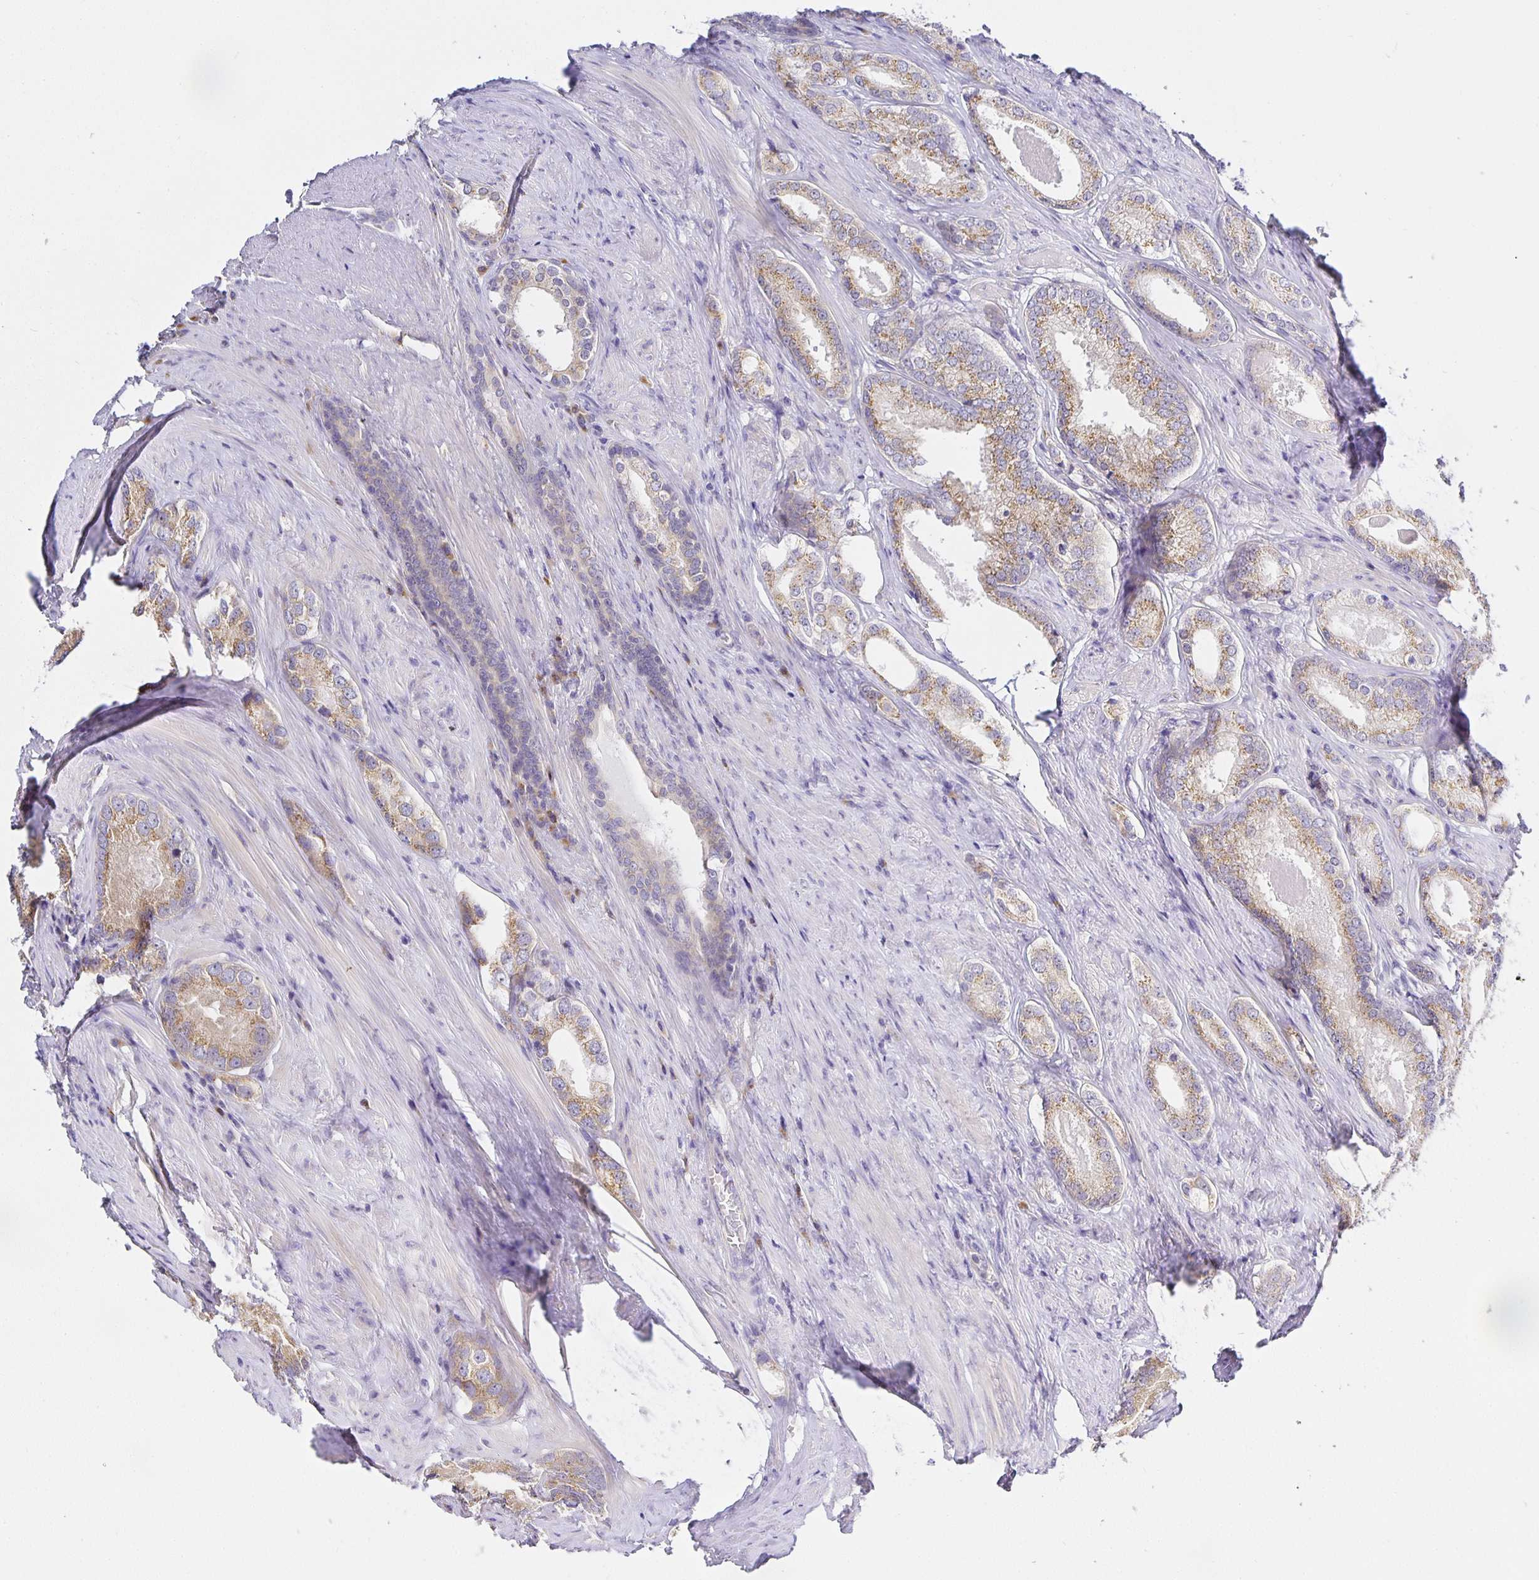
{"staining": {"intensity": "moderate", "quantity": ">75%", "location": "cytoplasmic/membranous"}, "tissue": "prostate cancer", "cell_type": "Tumor cells", "image_type": "cancer", "snomed": [{"axis": "morphology", "description": "Adenocarcinoma, NOS"}, {"axis": "morphology", "description": "Adenocarcinoma, Low grade"}, {"axis": "topography", "description": "Prostate"}], "caption": "Immunohistochemistry (DAB (3,3'-diaminobenzidine)) staining of prostate cancer (adenocarcinoma) reveals moderate cytoplasmic/membranous protein expression in about >75% of tumor cells.", "gene": "OPALIN", "patient": {"sex": "male", "age": 68}}